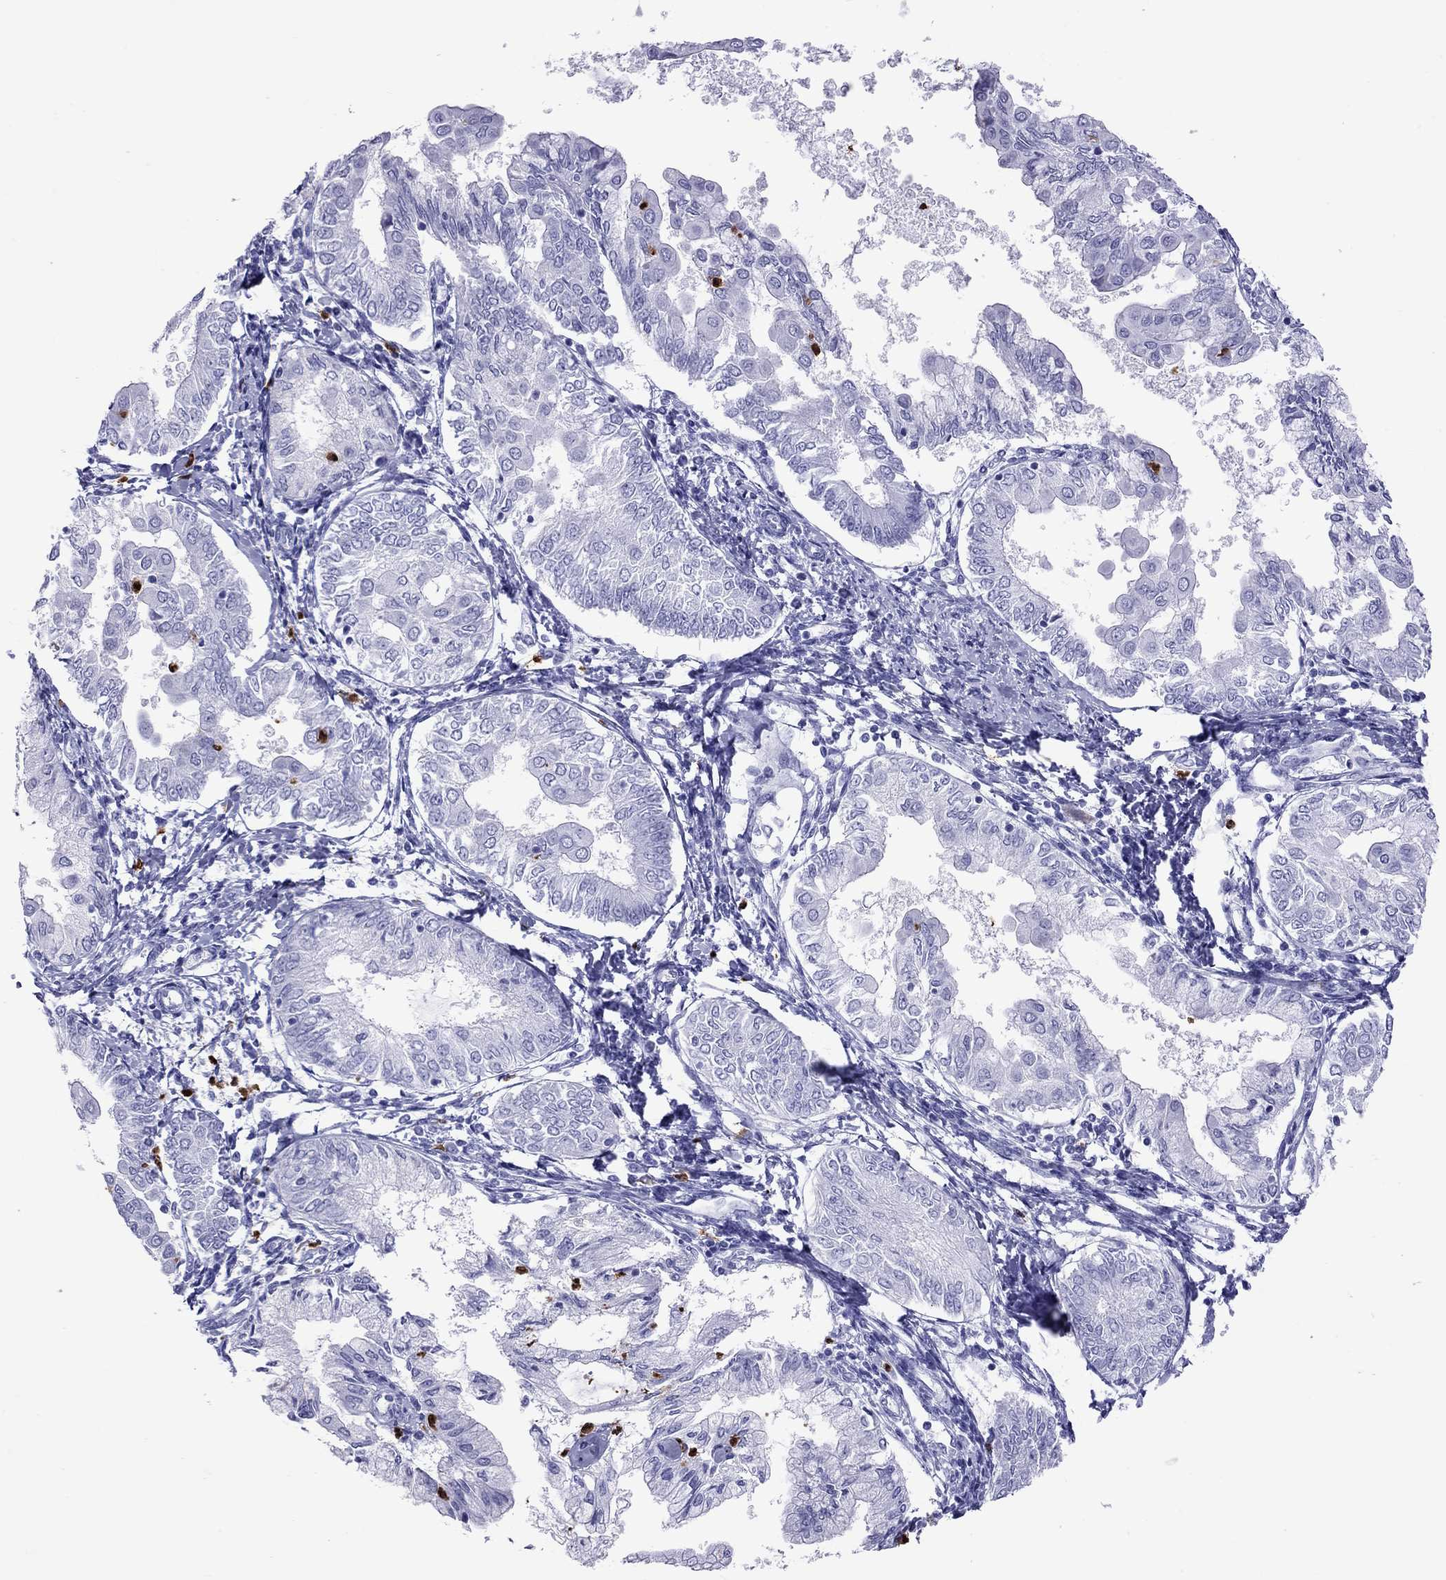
{"staining": {"intensity": "negative", "quantity": "none", "location": "none"}, "tissue": "endometrial cancer", "cell_type": "Tumor cells", "image_type": "cancer", "snomed": [{"axis": "morphology", "description": "Adenocarcinoma, NOS"}, {"axis": "topography", "description": "Endometrium"}], "caption": "This is an immunohistochemistry image of endometrial adenocarcinoma. There is no expression in tumor cells.", "gene": "SLAMF1", "patient": {"sex": "female", "age": 68}}